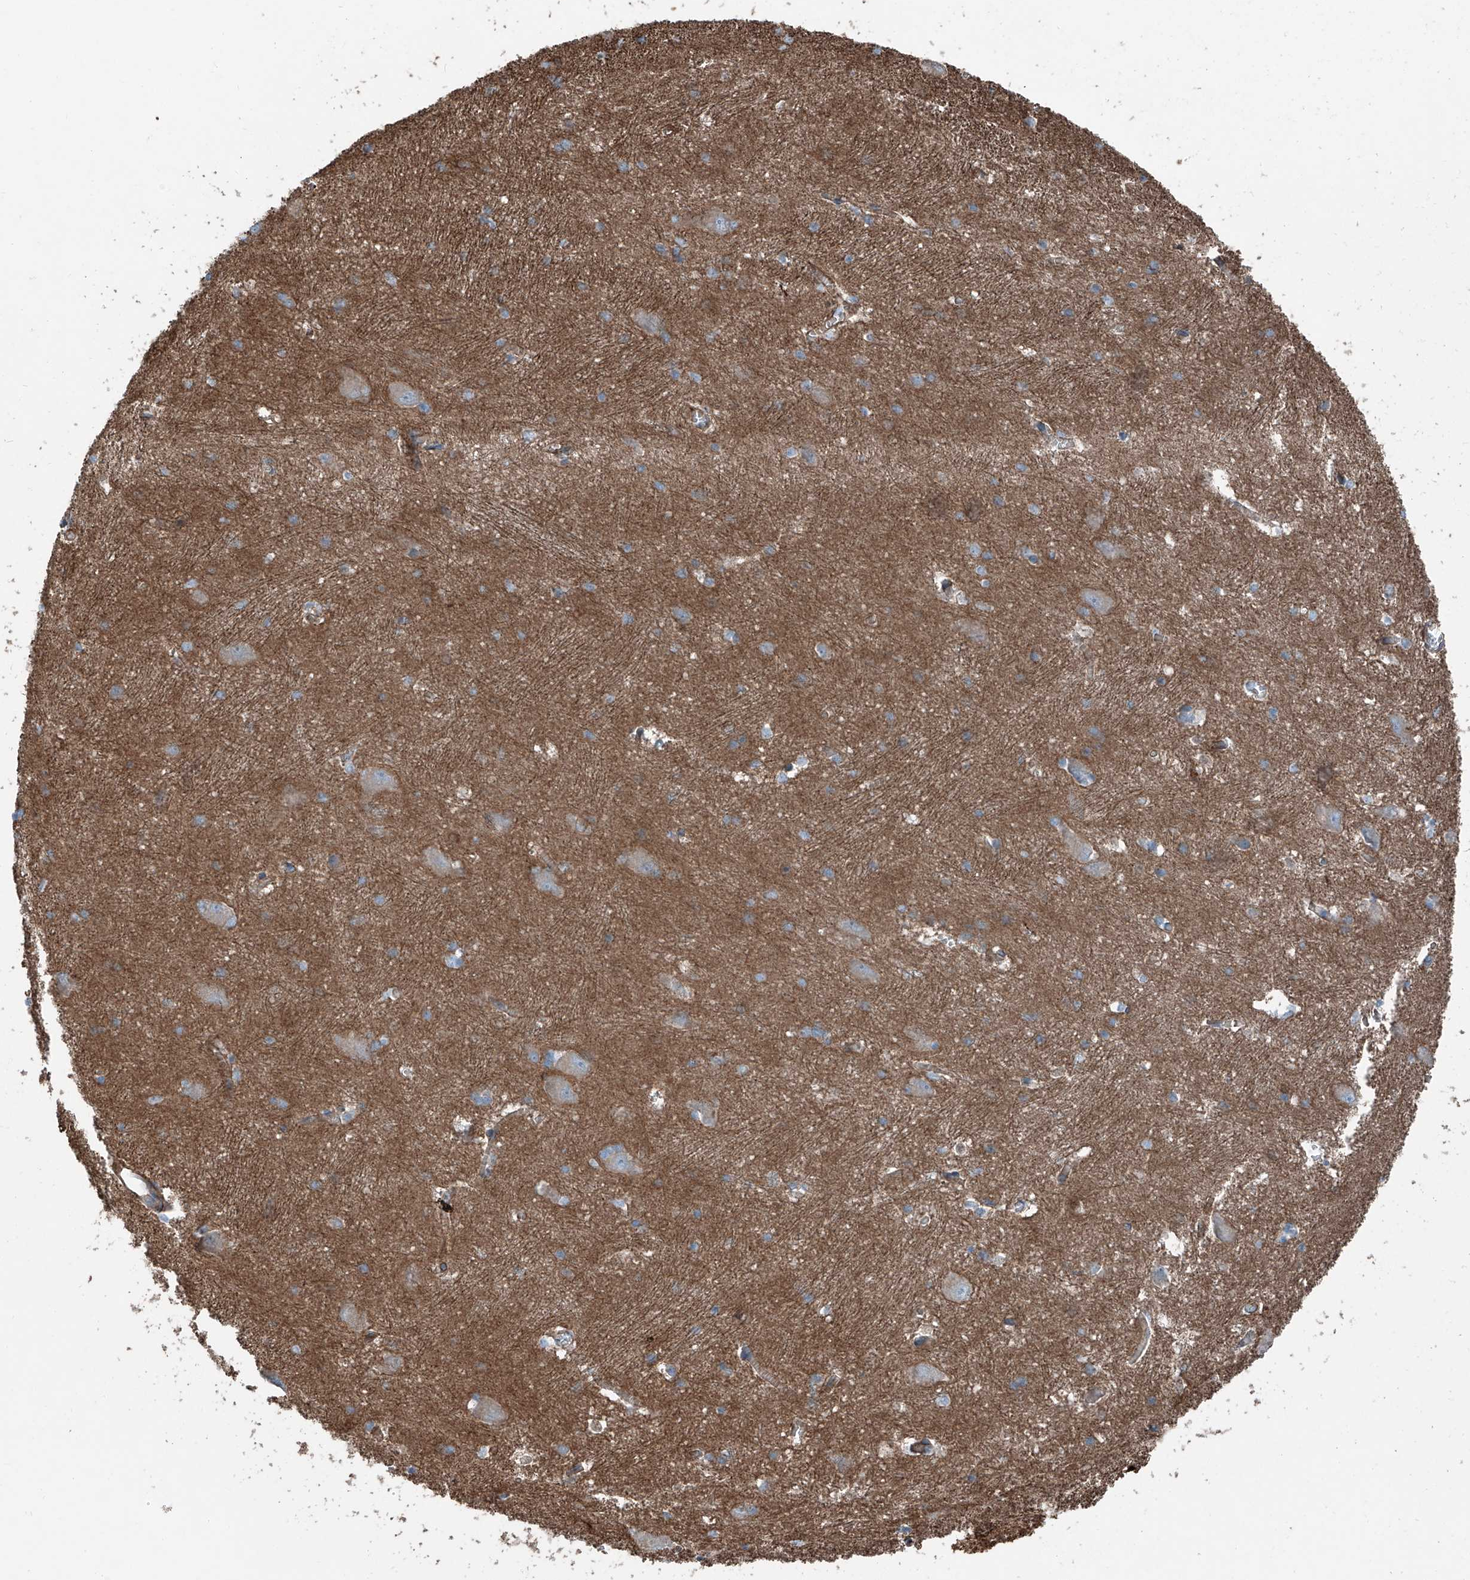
{"staining": {"intensity": "weak", "quantity": "<25%", "location": "cytoplasmic/membranous"}, "tissue": "caudate", "cell_type": "Glial cells", "image_type": "normal", "snomed": [{"axis": "morphology", "description": "Normal tissue, NOS"}, {"axis": "topography", "description": "Lateral ventricle wall"}], "caption": "This histopathology image is of benign caudate stained with IHC to label a protein in brown with the nuclei are counter-stained blue. There is no staining in glial cells. (DAB (3,3'-diaminobenzidine) immunohistochemistry with hematoxylin counter stain).", "gene": "THEMIS2", "patient": {"sex": "male", "age": 37}}